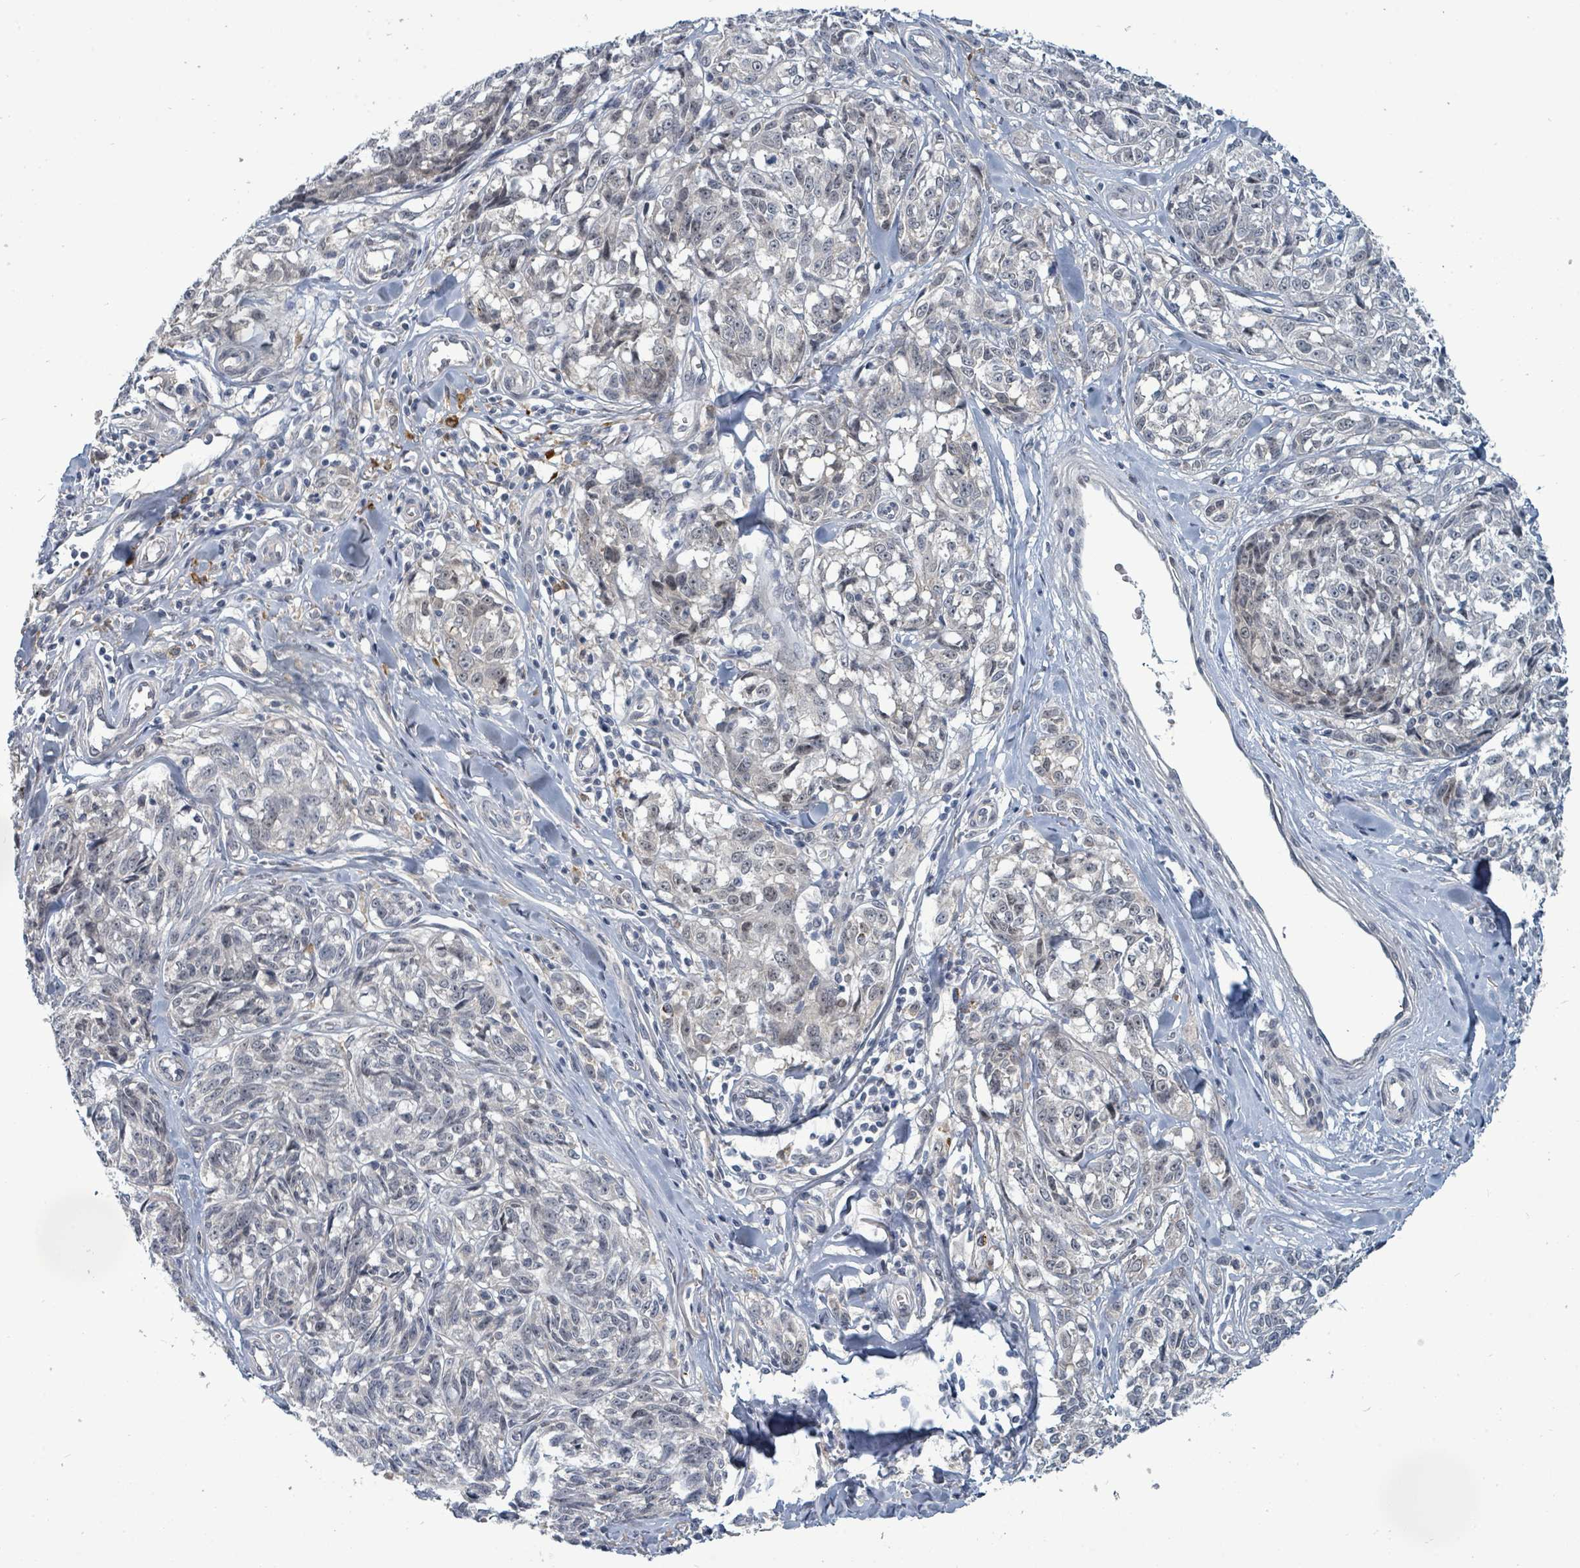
{"staining": {"intensity": "weak", "quantity": "<25%", "location": "cytoplasmic/membranous"}, "tissue": "melanoma", "cell_type": "Tumor cells", "image_type": "cancer", "snomed": [{"axis": "morphology", "description": "Normal tissue, NOS"}, {"axis": "morphology", "description": "Malignant melanoma, NOS"}, {"axis": "topography", "description": "Skin"}], "caption": "IHC photomicrograph of melanoma stained for a protein (brown), which demonstrates no expression in tumor cells. Nuclei are stained in blue.", "gene": "TRDMT1", "patient": {"sex": "female", "age": 64}}